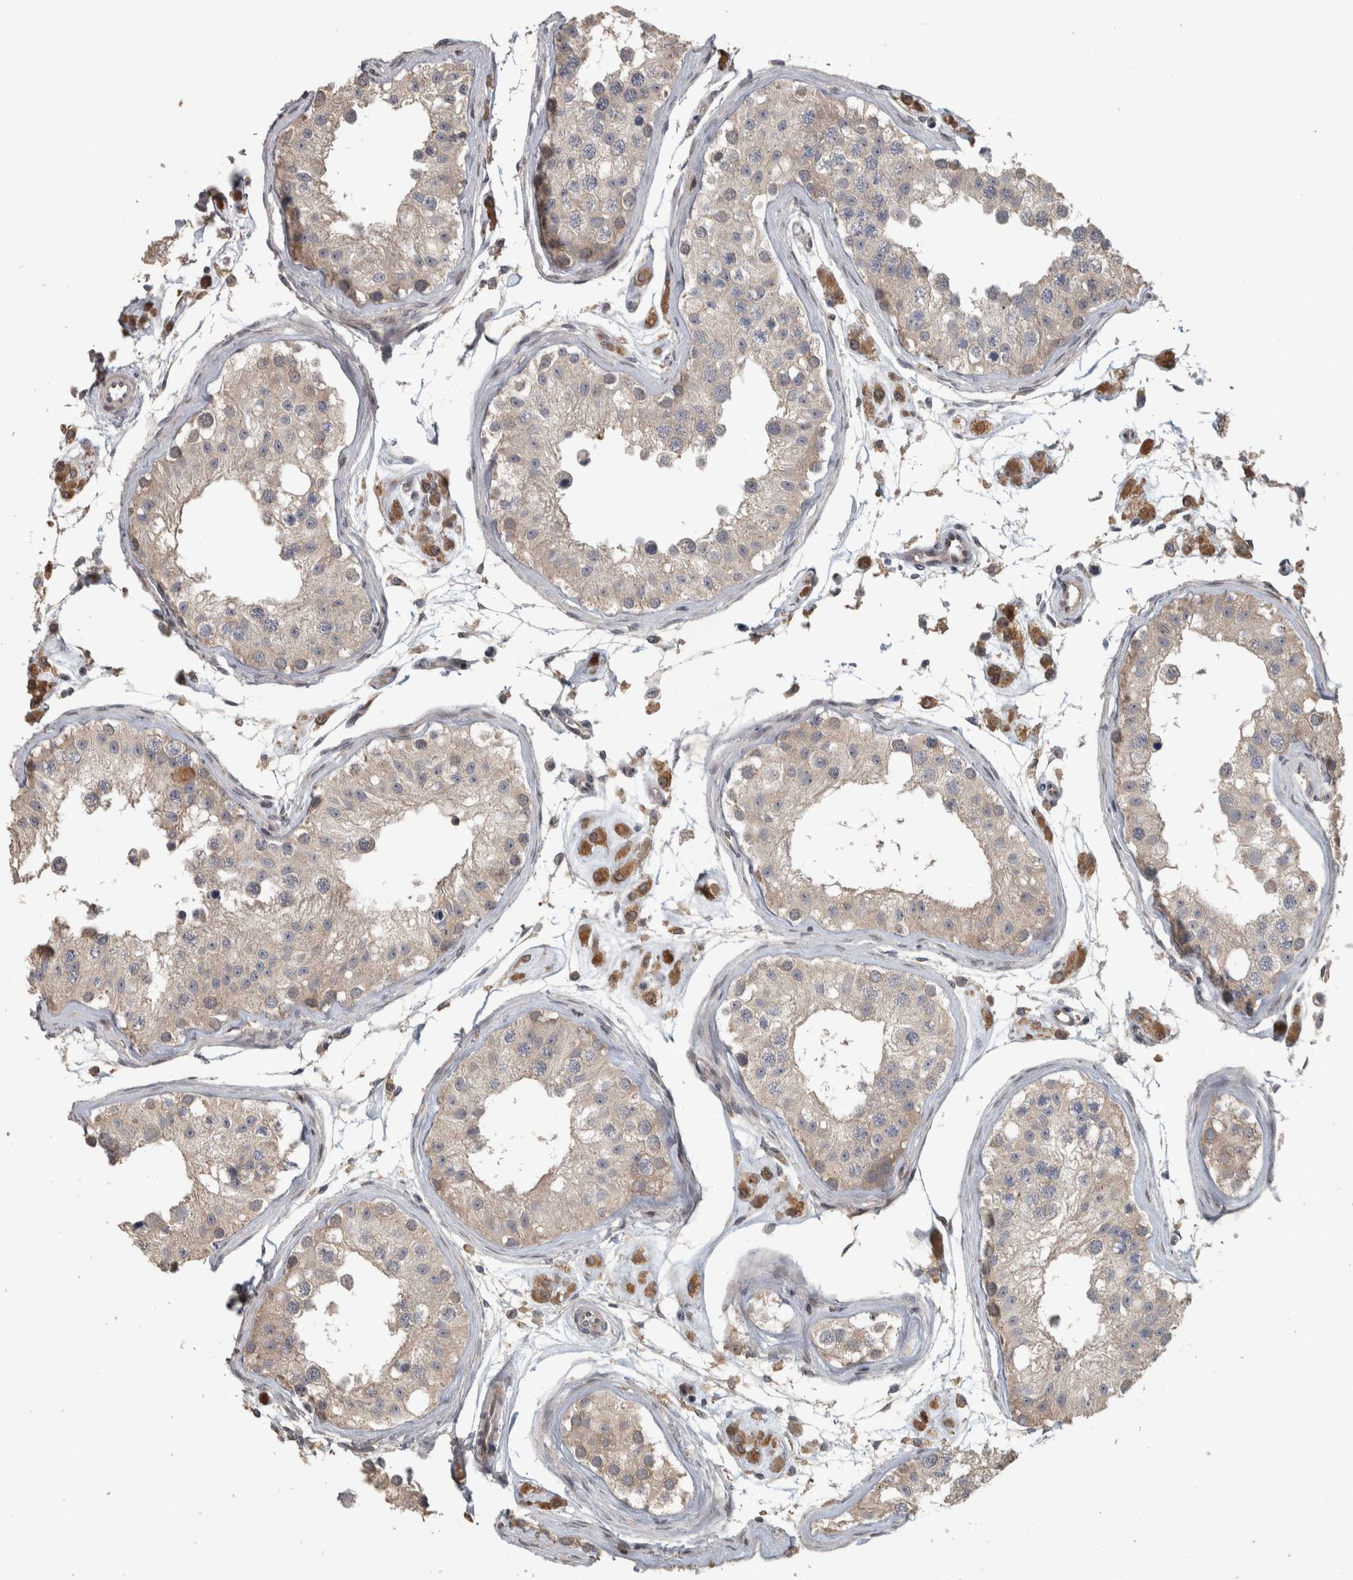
{"staining": {"intensity": "moderate", "quantity": "<25%", "location": "cytoplasmic/membranous"}, "tissue": "testis", "cell_type": "Cells in seminiferous ducts", "image_type": "normal", "snomed": [{"axis": "morphology", "description": "Normal tissue, NOS"}, {"axis": "morphology", "description": "Adenocarcinoma, metastatic, NOS"}, {"axis": "topography", "description": "Testis"}], "caption": "Immunohistochemistry (IHC) of normal testis demonstrates low levels of moderate cytoplasmic/membranous expression in approximately <25% of cells in seminiferous ducts. (brown staining indicates protein expression, while blue staining denotes nuclei).", "gene": "ERAL1", "patient": {"sex": "male", "age": 26}}